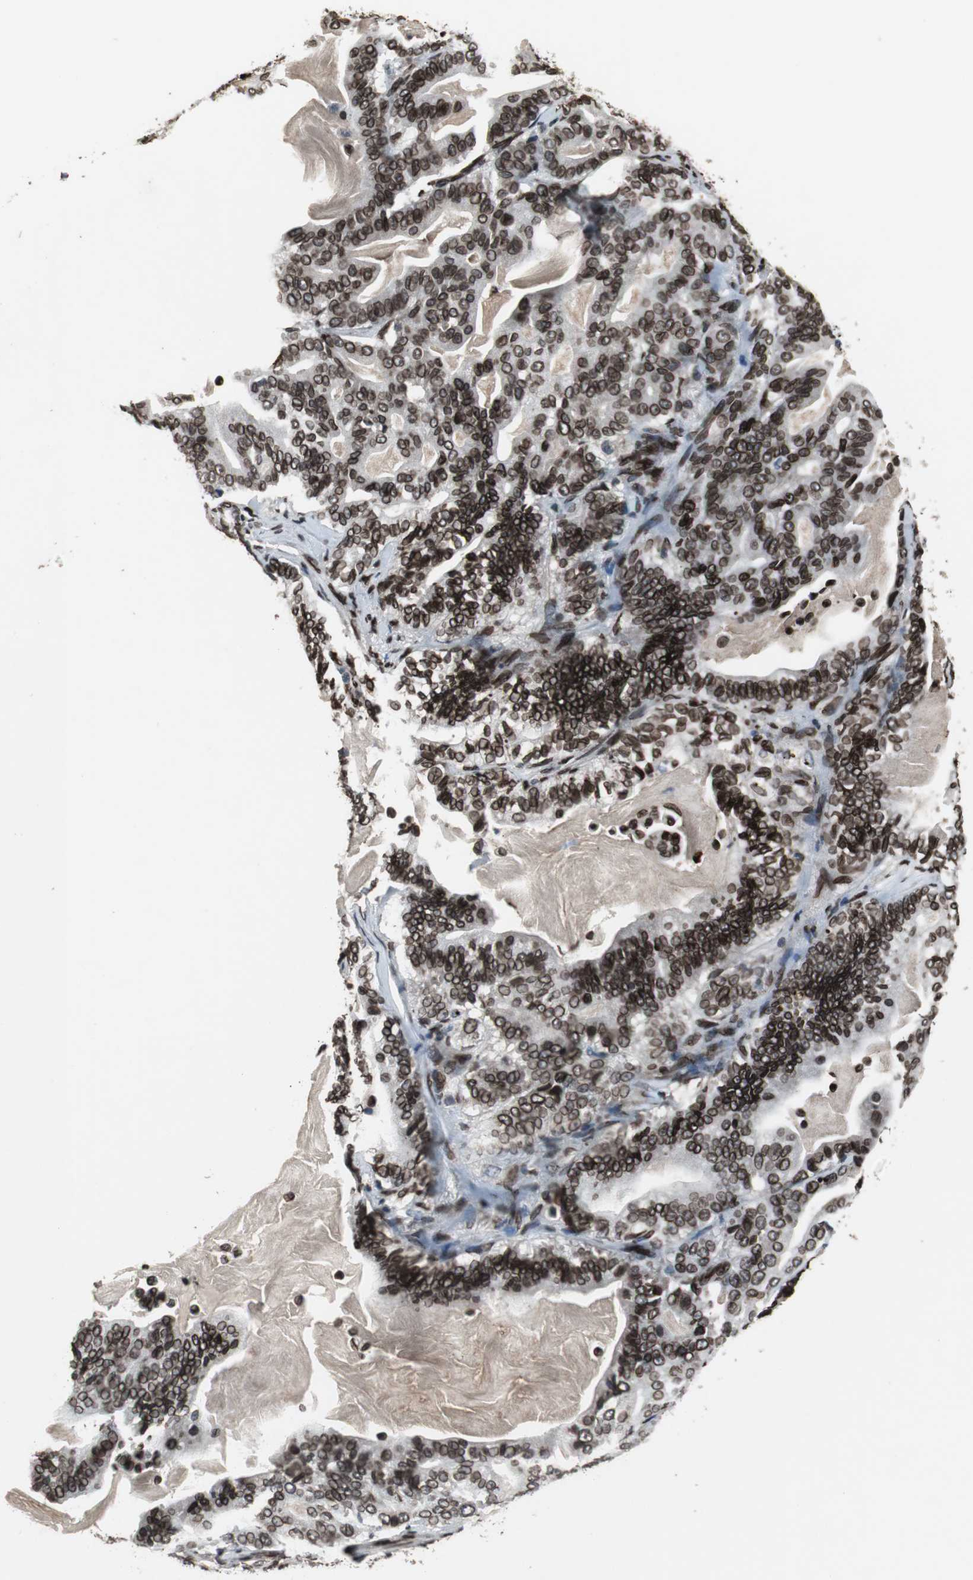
{"staining": {"intensity": "strong", "quantity": ">75%", "location": "cytoplasmic/membranous,nuclear"}, "tissue": "pancreatic cancer", "cell_type": "Tumor cells", "image_type": "cancer", "snomed": [{"axis": "morphology", "description": "Adenocarcinoma, NOS"}, {"axis": "topography", "description": "Pancreas"}], "caption": "About >75% of tumor cells in human pancreatic cancer (adenocarcinoma) demonstrate strong cytoplasmic/membranous and nuclear protein staining as visualized by brown immunohistochemical staining.", "gene": "LMNA", "patient": {"sex": "male", "age": 63}}